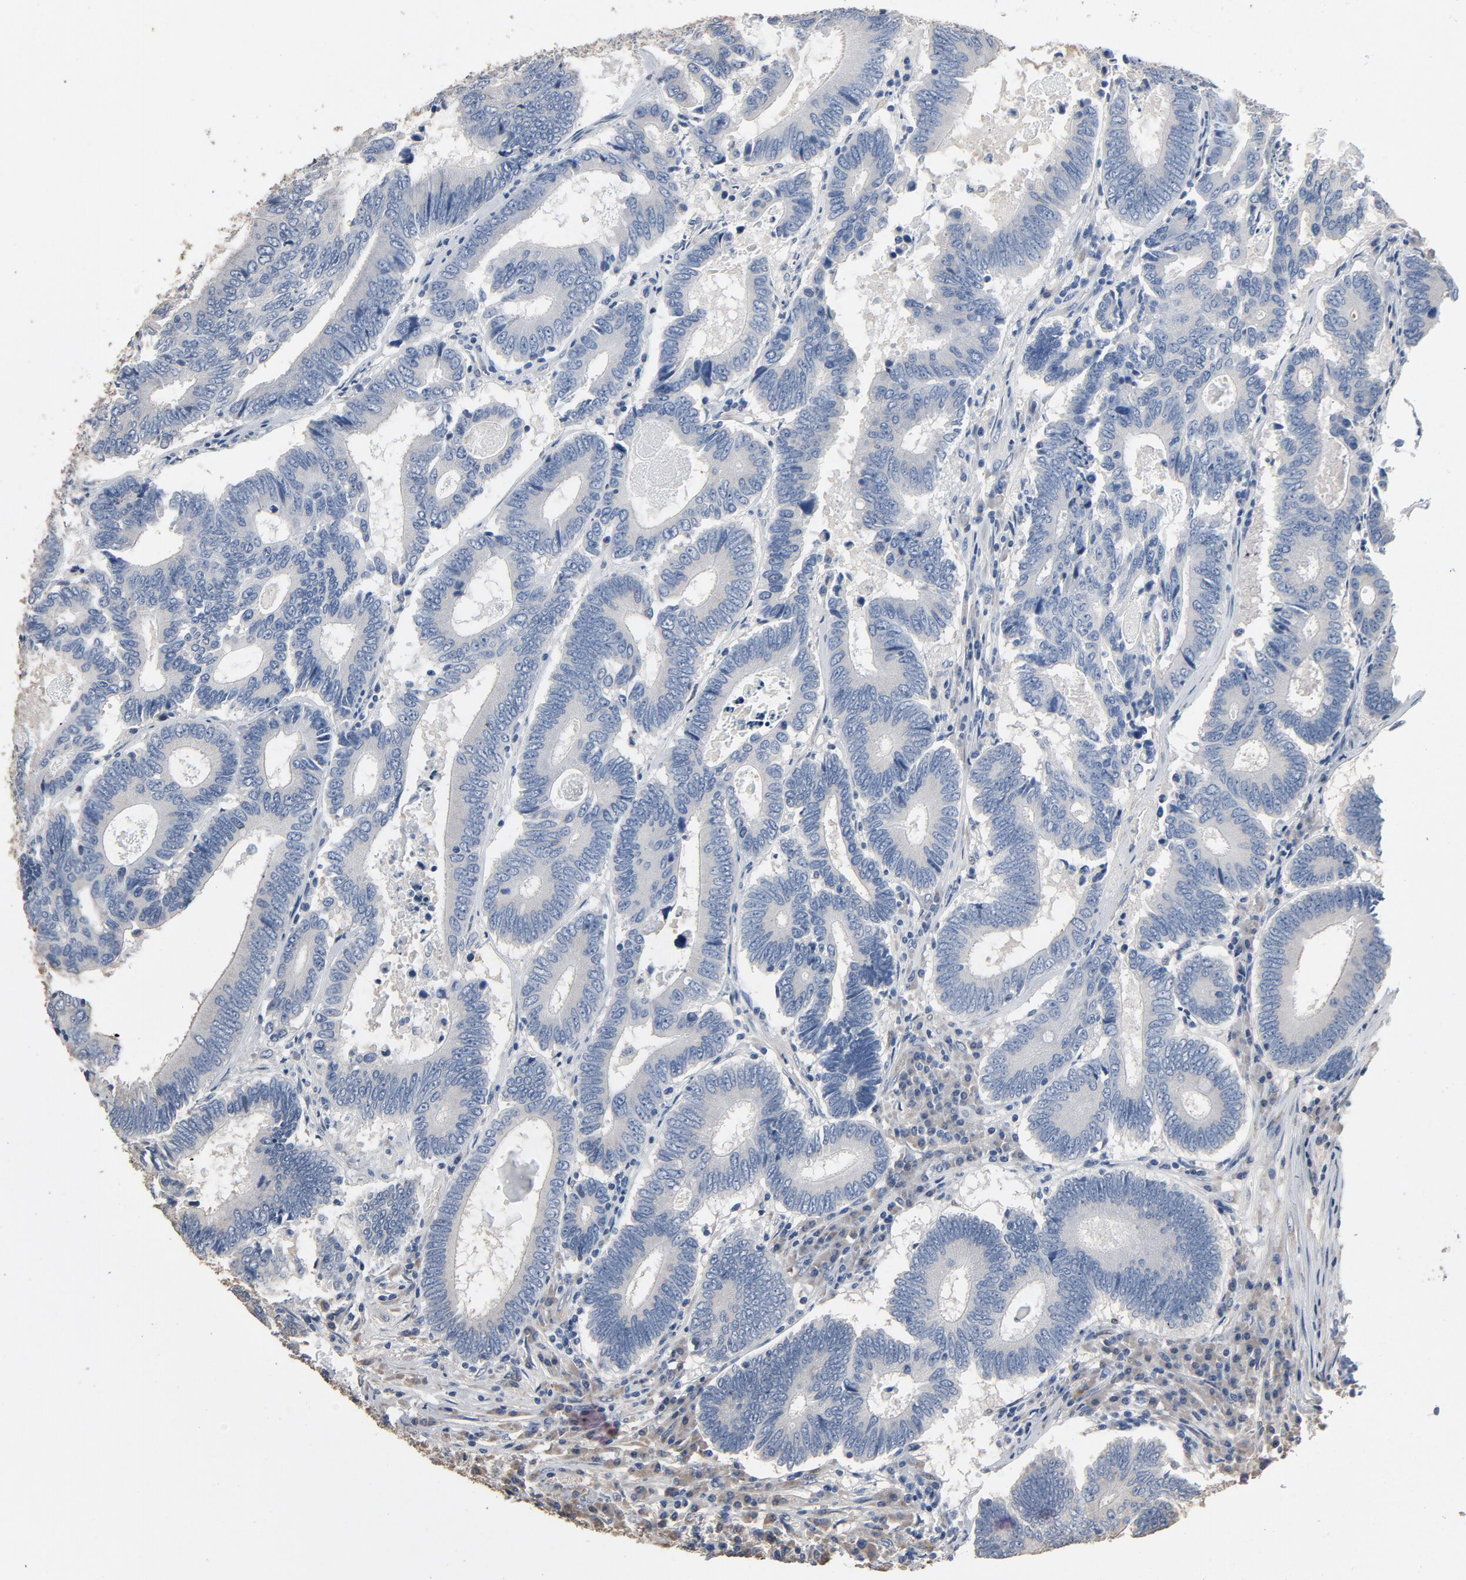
{"staining": {"intensity": "negative", "quantity": "none", "location": "none"}, "tissue": "colorectal cancer", "cell_type": "Tumor cells", "image_type": "cancer", "snomed": [{"axis": "morphology", "description": "Adenocarcinoma, NOS"}, {"axis": "topography", "description": "Colon"}], "caption": "Immunohistochemistry of human adenocarcinoma (colorectal) reveals no positivity in tumor cells.", "gene": "SOX6", "patient": {"sex": "female", "age": 78}}